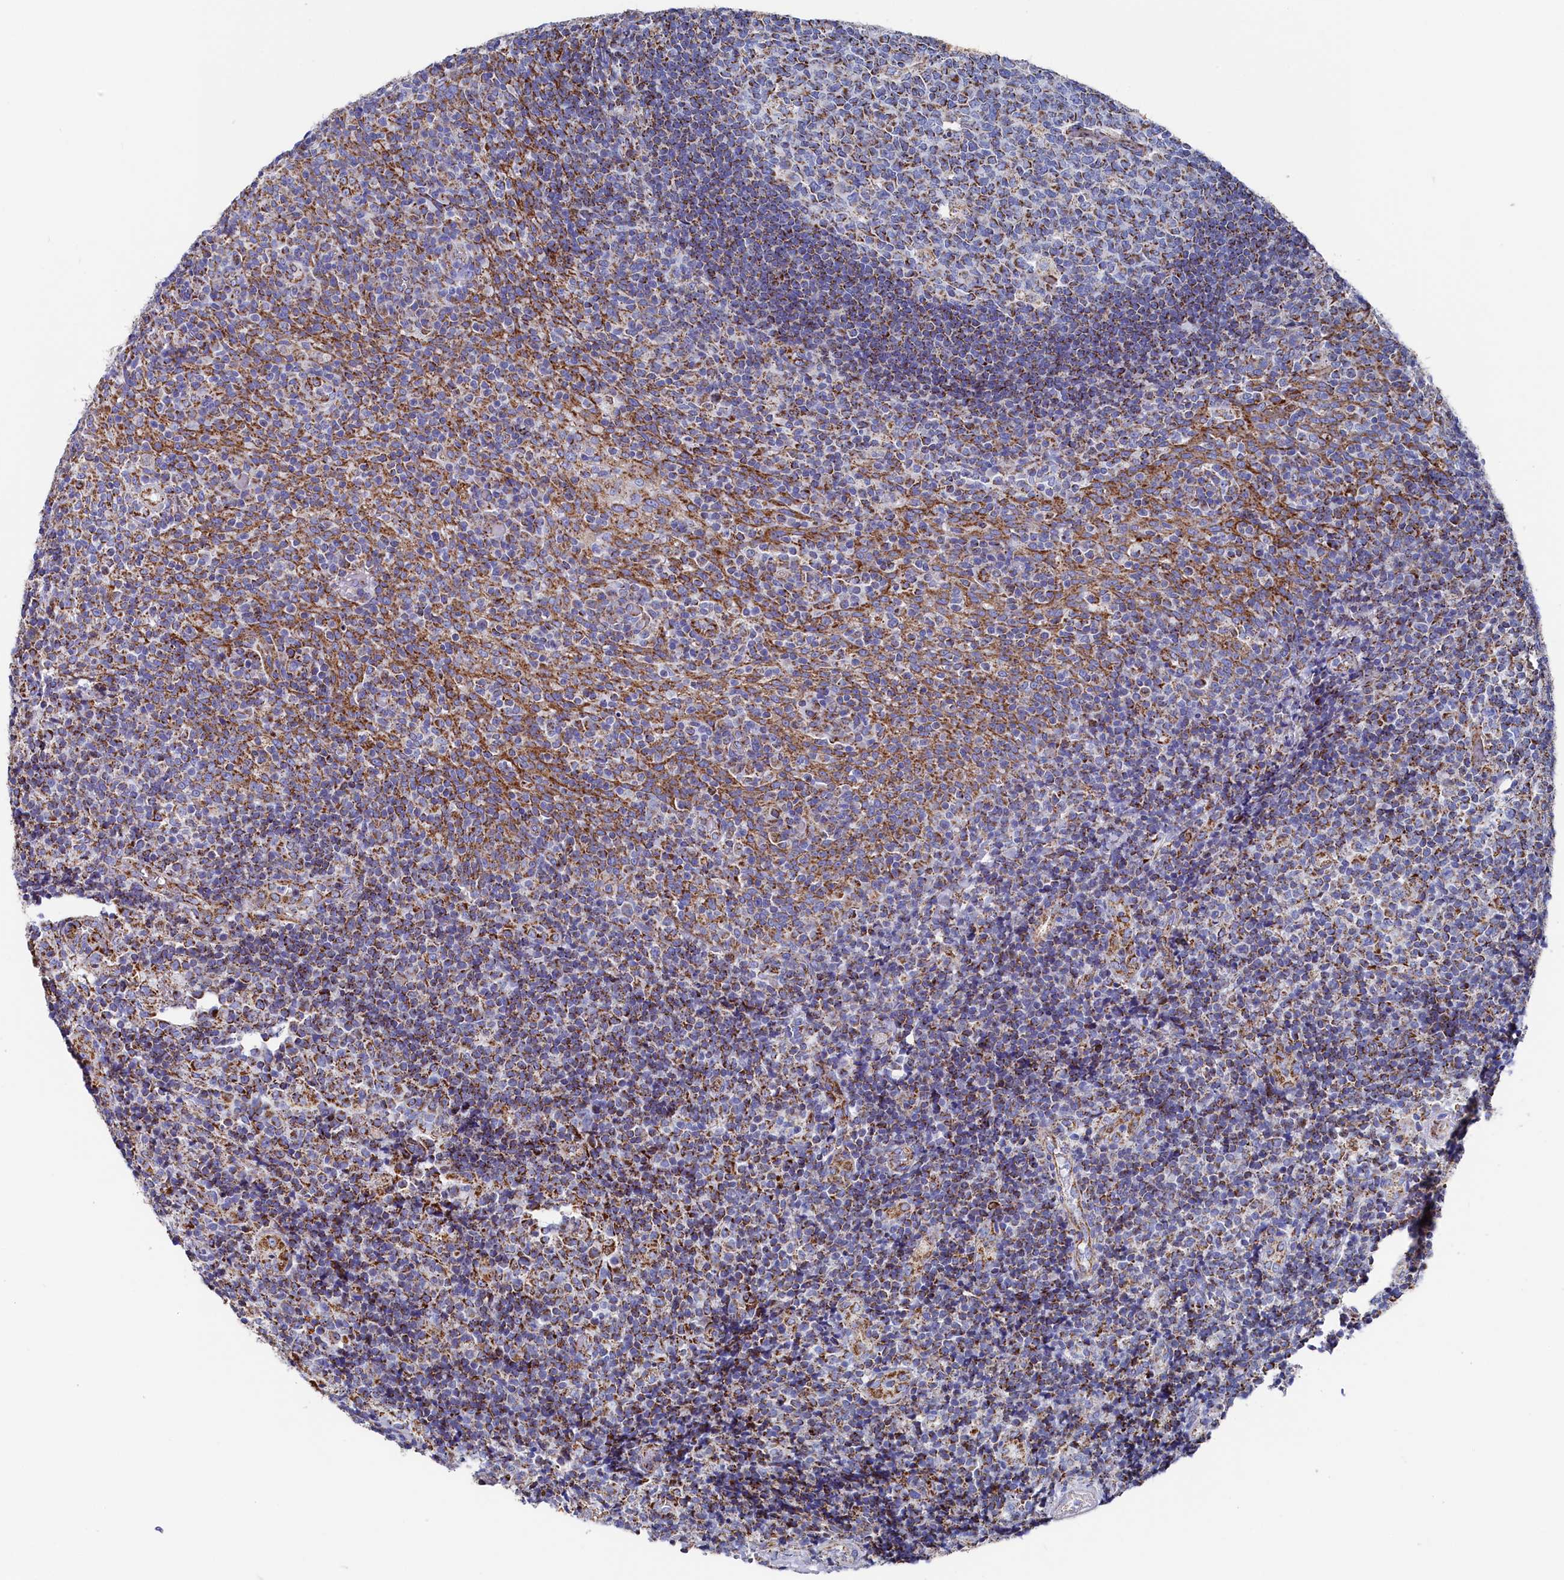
{"staining": {"intensity": "moderate", "quantity": ">75%", "location": "cytoplasmic/membranous"}, "tissue": "tonsil", "cell_type": "Germinal center cells", "image_type": "normal", "snomed": [{"axis": "morphology", "description": "Normal tissue, NOS"}, {"axis": "topography", "description": "Tonsil"}], "caption": "Tonsil stained with immunohistochemistry exhibits moderate cytoplasmic/membranous positivity in approximately >75% of germinal center cells. (IHC, brightfield microscopy, high magnification).", "gene": "MMAB", "patient": {"sex": "female", "age": 19}}